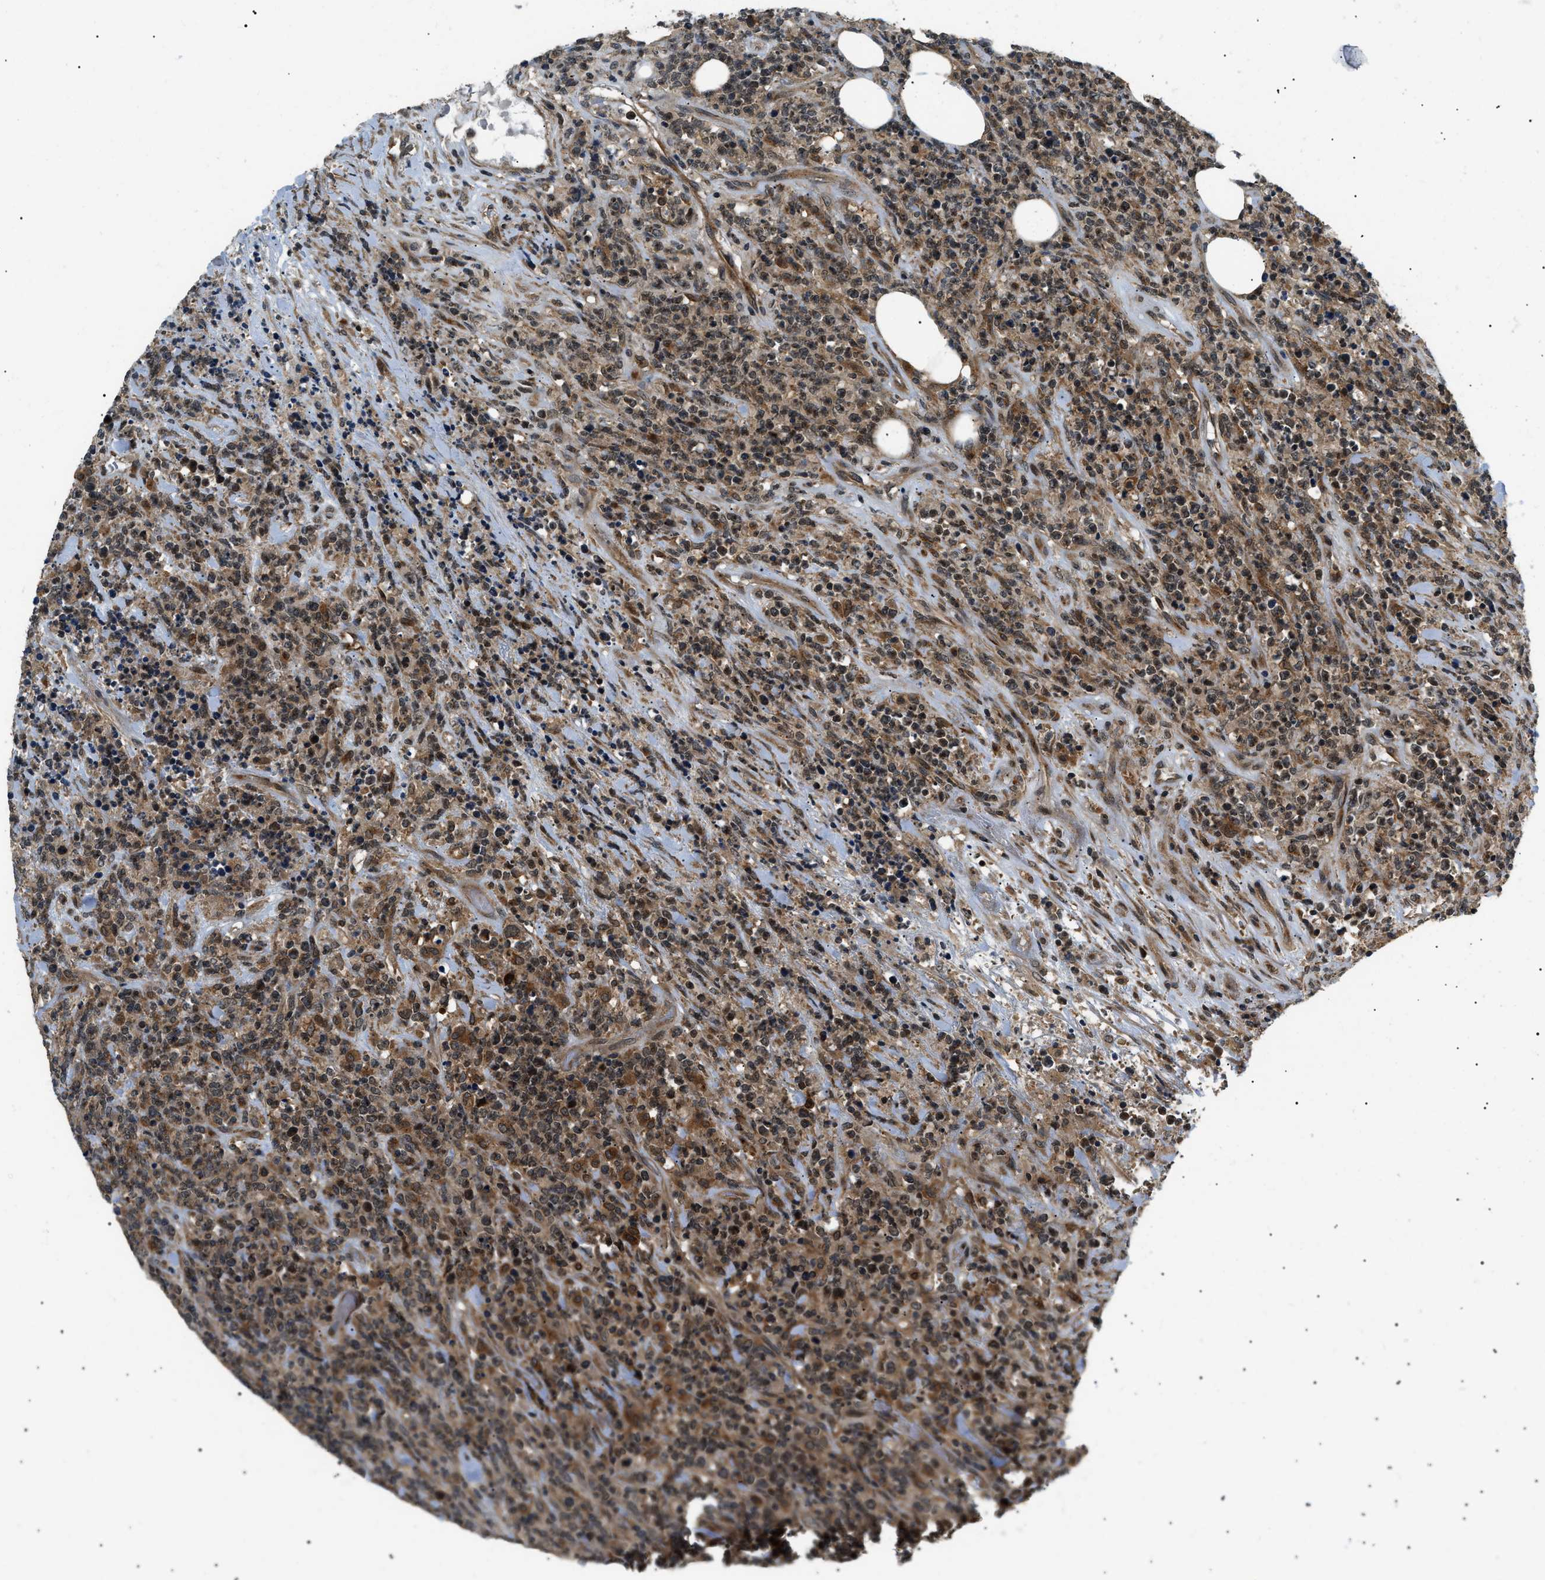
{"staining": {"intensity": "moderate", "quantity": ">75%", "location": "cytoplasmic/membranous"}, "tissue": "lymphoma", "cell_type": "Tumor cells", "image_type": "cancer", "snomed": [{"axis": "morphology", "description": "Malignant lymphoma, non-Hodgkin's type, High grade"}, {"axis": "topography", "description": "Soft tissue"}], "caption": "Human high-grade malignant lymphoma, non-Hodgkin's type stained for a protein (brown) displays moderate cytoplasmic/membranous positive staining in about >75% of tumor cells.", "gene": "ATP6AP1", "patient": {"sex": "male", "age": 18}}